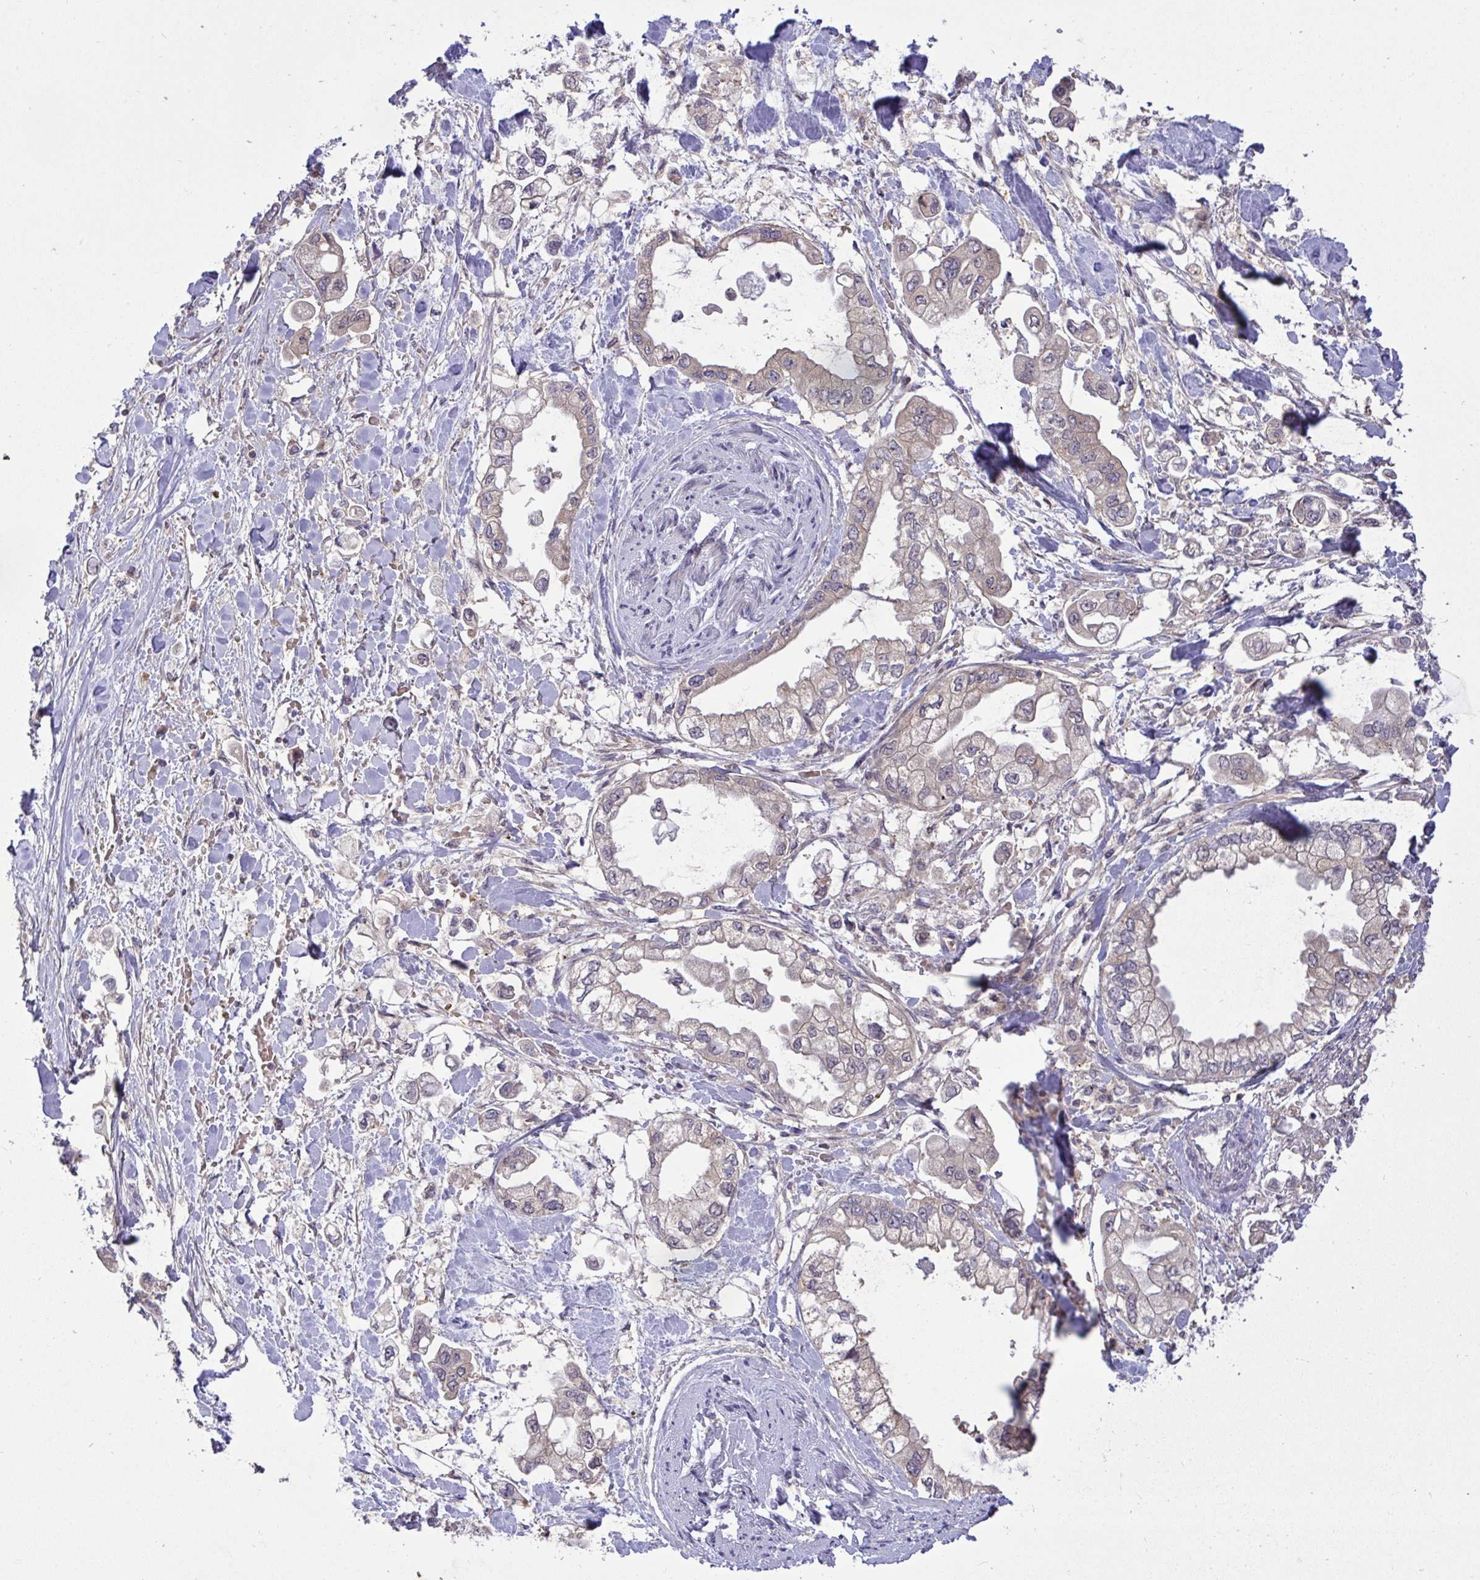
{"staining": {"intensity": "weak", "quantity": "<25%", "location": "cytoplasmic/membranous"}, "tissue": "stomach cancer", "cell_type": "Tumor cells", "image_type": "cancer", "snomed": [{"axis": "morphology", "description": "Adenocarcinoma, NOS"}, {"axis": "topography", "description": "Stomach"}], "caption": "Protein analysis of adenocarcinoma (stomach) shows no significant positivity in tumor cells. (DAB immunohistochemistry (IHC) with hematoxylin counter stain).", "gene": "SLC9A6", "patient": {"sex": "male", "age": 62}}